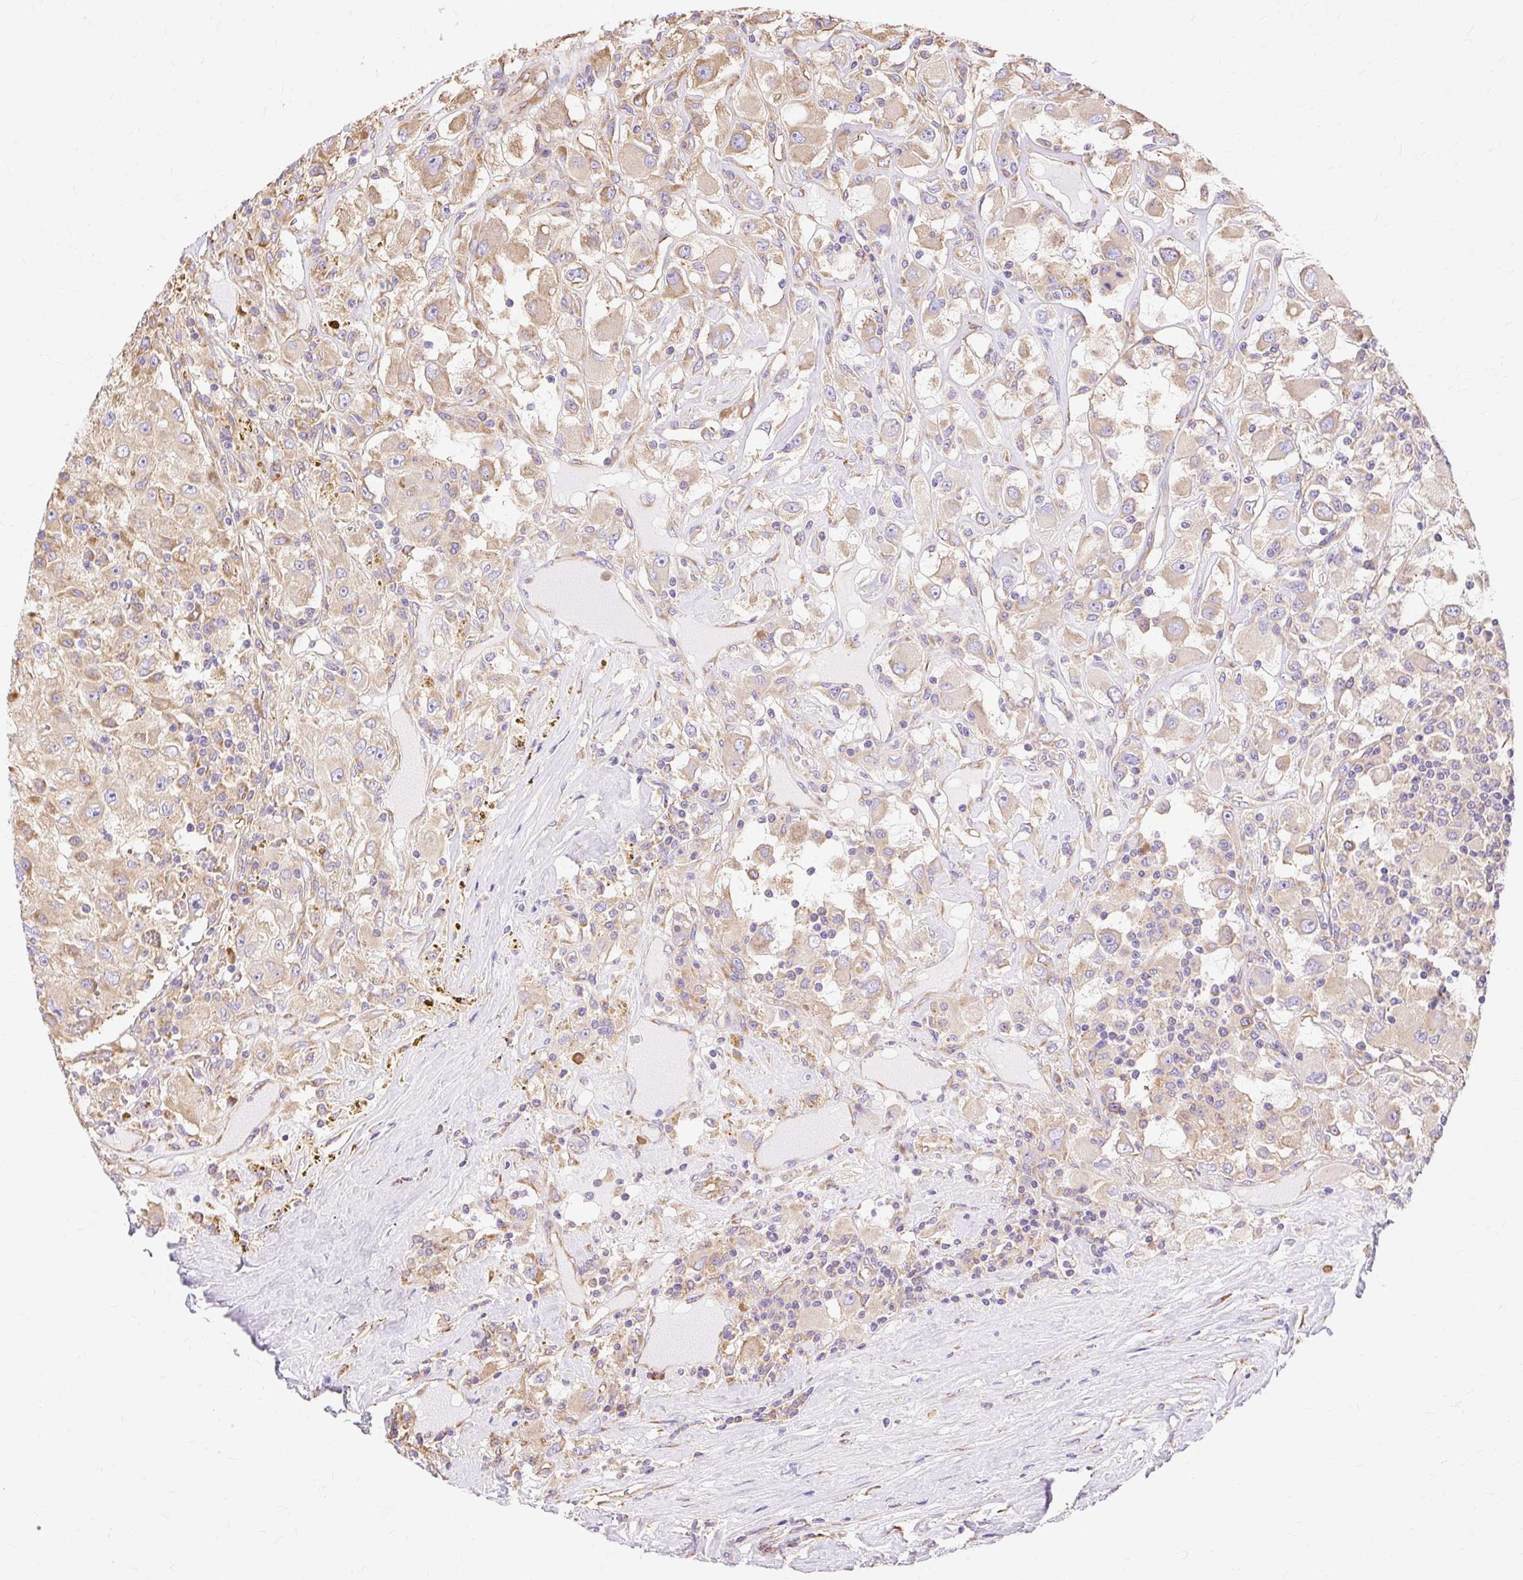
{"staining": {"intensity": "weak", "quantity": ">75%", "location": "cytoplasmic/membranous"}, "tissue": "renal cancer", "cell_type": "Tumor cells", "image_type": "cancer", "snomed": [{"axis": "morphology", "description": "Adenocarcinoma, NOS"}, {"axis": "topography", "description": "Kidney"}], "caption": "Renal adenocarcinoma stained with DAB IHC displays low levels of weak cytoplasmic/membranous expression in about >75% of tumor cells. The protein of interest is shown in brown color, while the nuclei are stained blue.", "gene": "RPS17", "patient": {"sex": "female", "age": 67}}